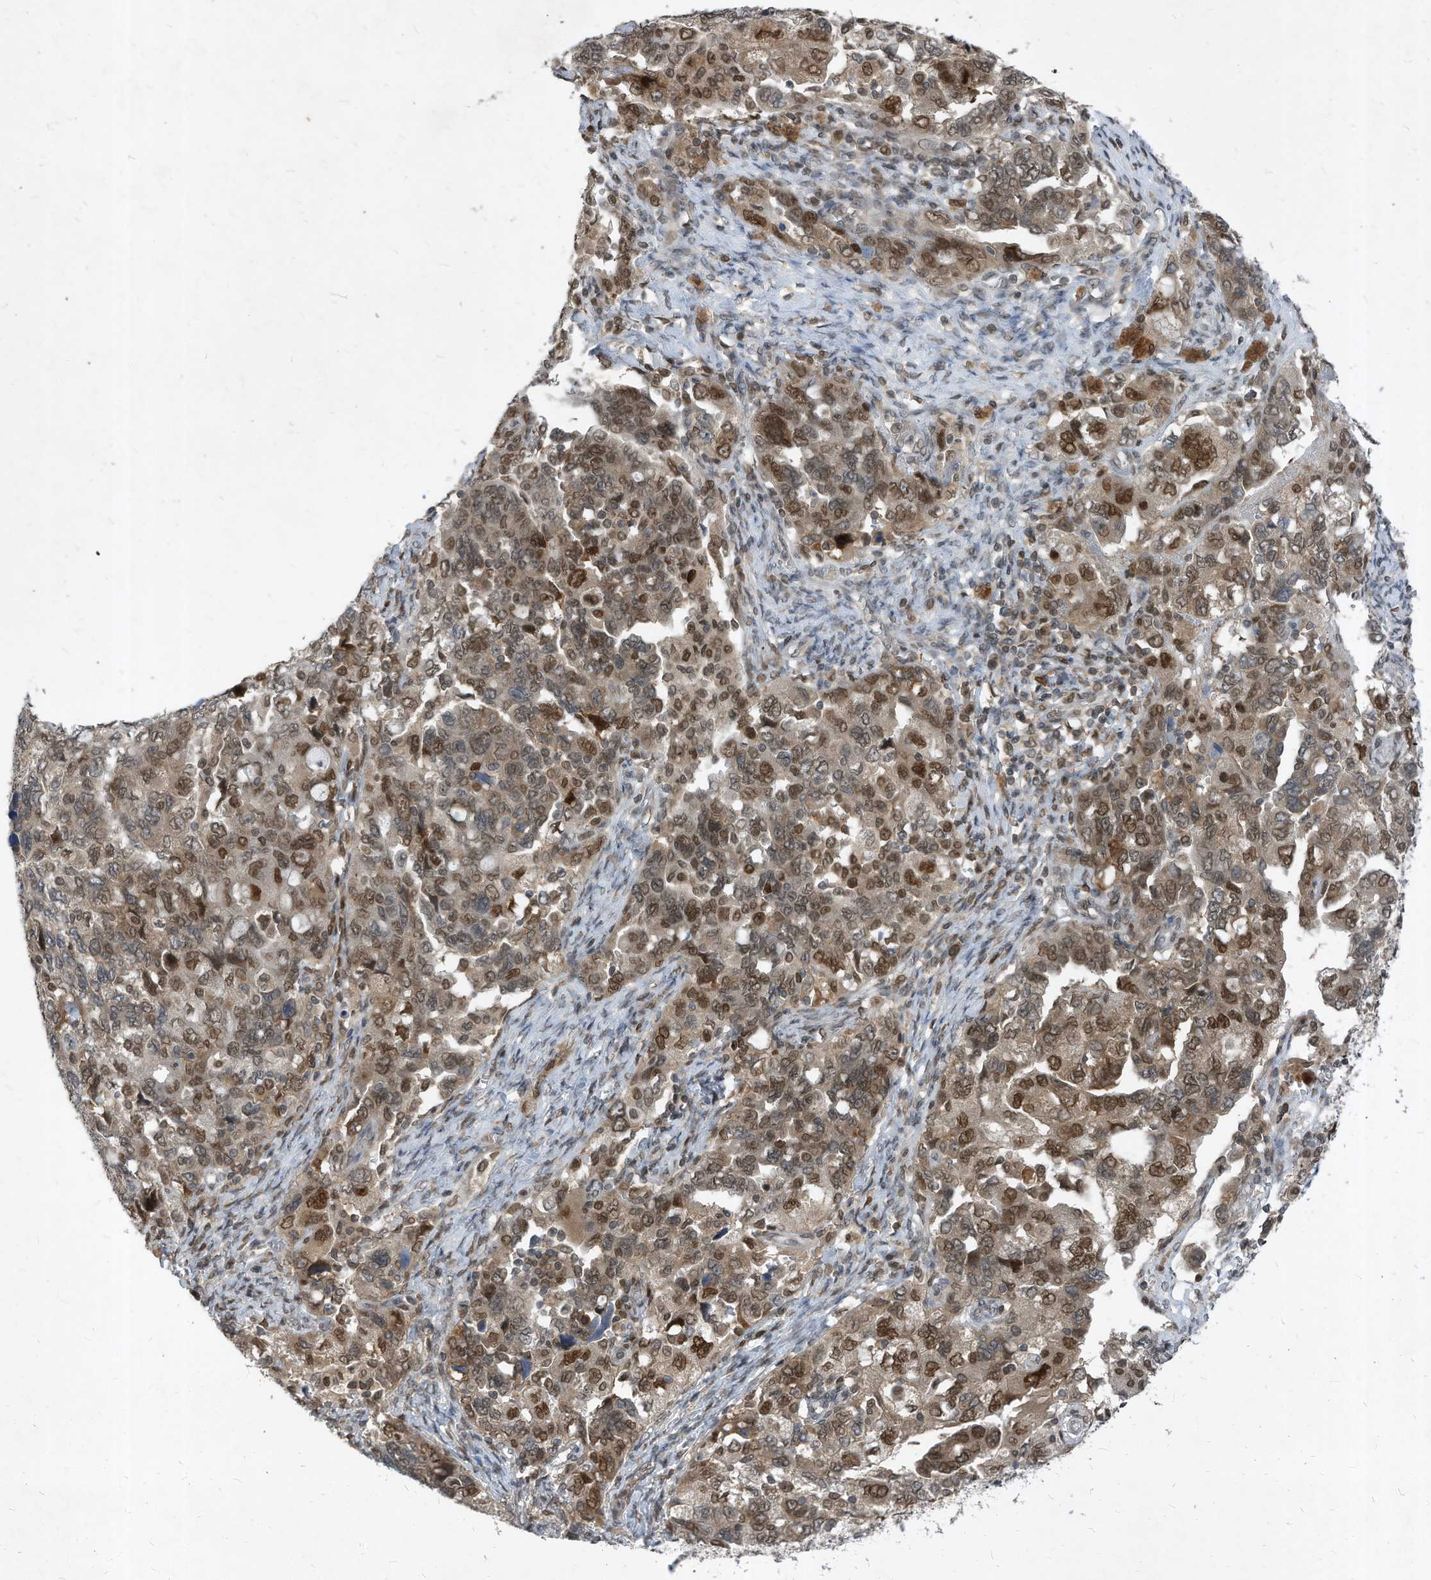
{"staining": {"intensity": "moderate", "quantity": ">75%", "location": "nuclear"}, "tissue": "ovarian cancer", "cell_type": "Tumor cells", "image_type": "cancer", "snomed": [{"axis": "morphology", "description": "Carcinoma, NOS"}, {"axis": "morphology", "description": "Cystadenocarcinoma, serous, NOS"}, {"axis": "topography", "description": "Ovary"}], "caption": "A brown stain labels moderate nuclear positivity of a protein in ovarian carcinoma tumor cells.", "gene": "KPNB1", "patient": {"sex": "female", "age": 69}}